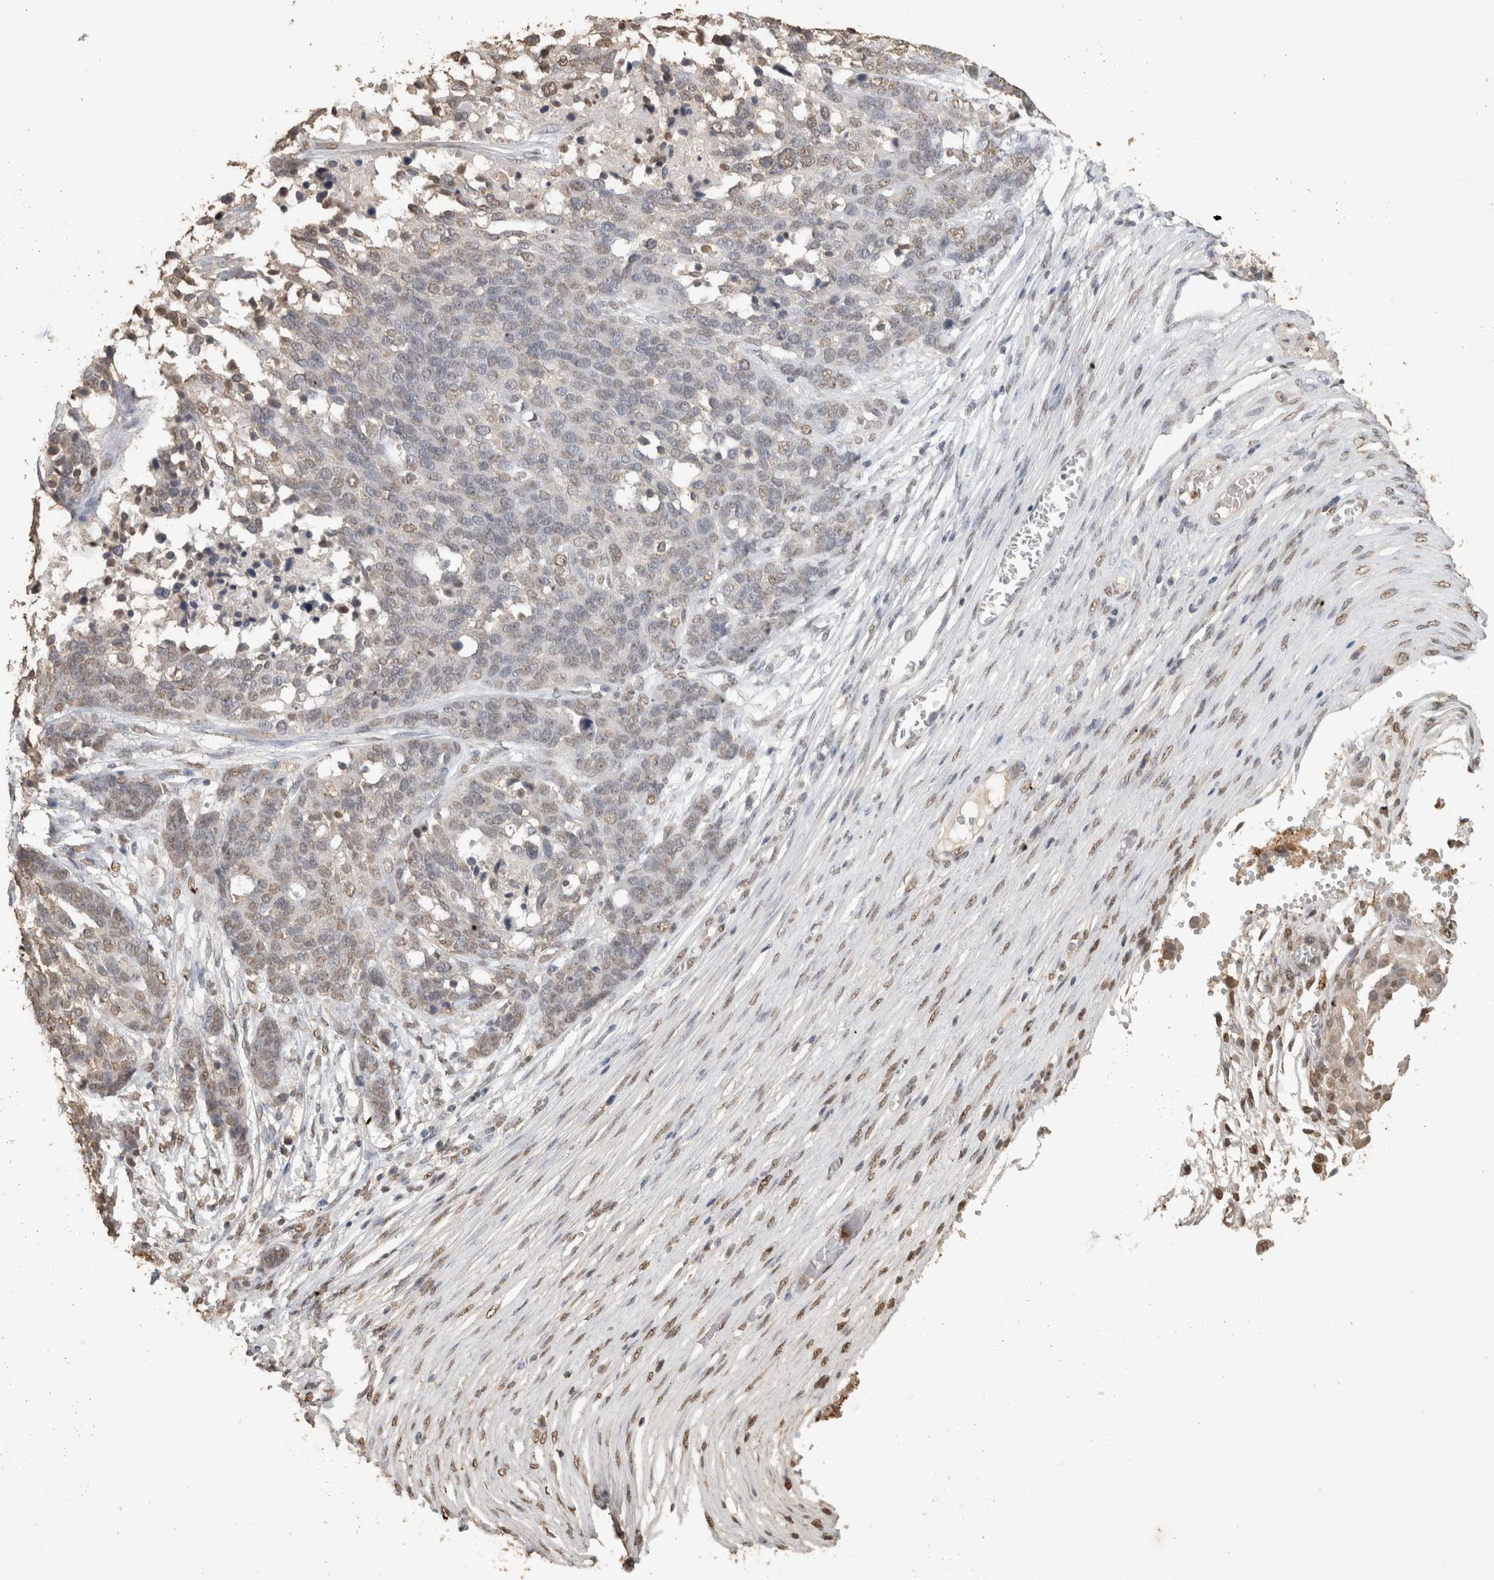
{"staining": {"intensity": "weak", "quantity": "25%-75%", "location": "nuclear"}, "tissue": "ovarian cancer", "cell_type": "Tumor cells", "image_type": "cancer", "snomed": [{"axis": "morphology", "description": "Cystadenocarcinoma, serous, NOS"}, {"axis": "topography", "description": "Ovary"}], "caption": "Ovarian cancer tissue reveals weak nuclear staining in about 25%-75% of tumor cells", "gene": "HAND2", "patient": {"sex": "female", "age": 44}}